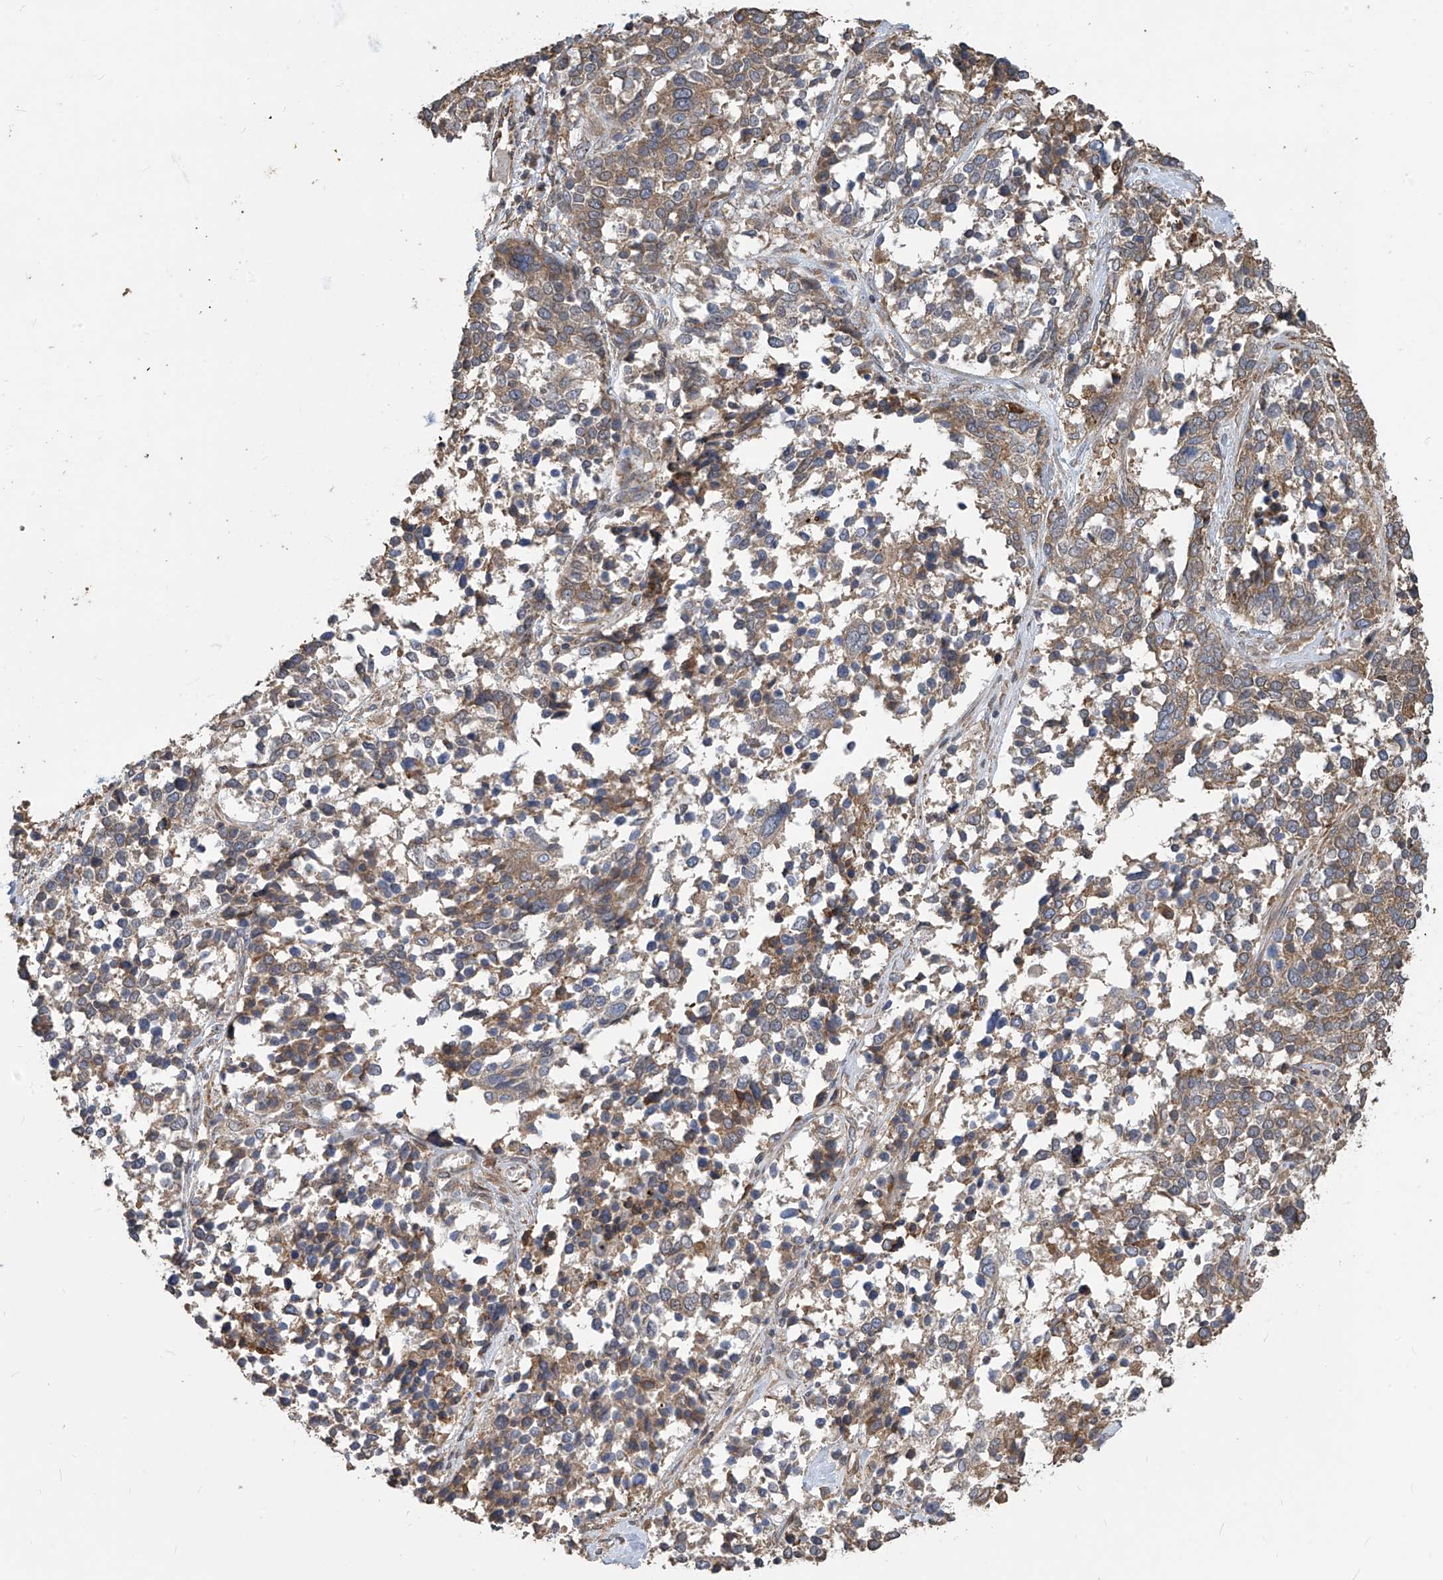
{"staining": {"intensity": "weak", "quantity": ">75%", "location": "cytoplasmic/membranous"}, "tissue": "ovarian cancer", "cell_type": "Tumor cells", "image_type": "cancer", "snomed": [{"axis": "morphology", "description": "Cystadenocarcinoma, serous, NOS"}, {"axis": "topography", "description": "Ovary"}], "caption": "Protein expression analysis of ovarian cancer exhibits weak cytoplasmic/membranous expression in approximately >75% of tumor cells. Nuclei are stained in blue.", "gene": "PHACTR4", "patient": {"sex": "female", "age": 44}}